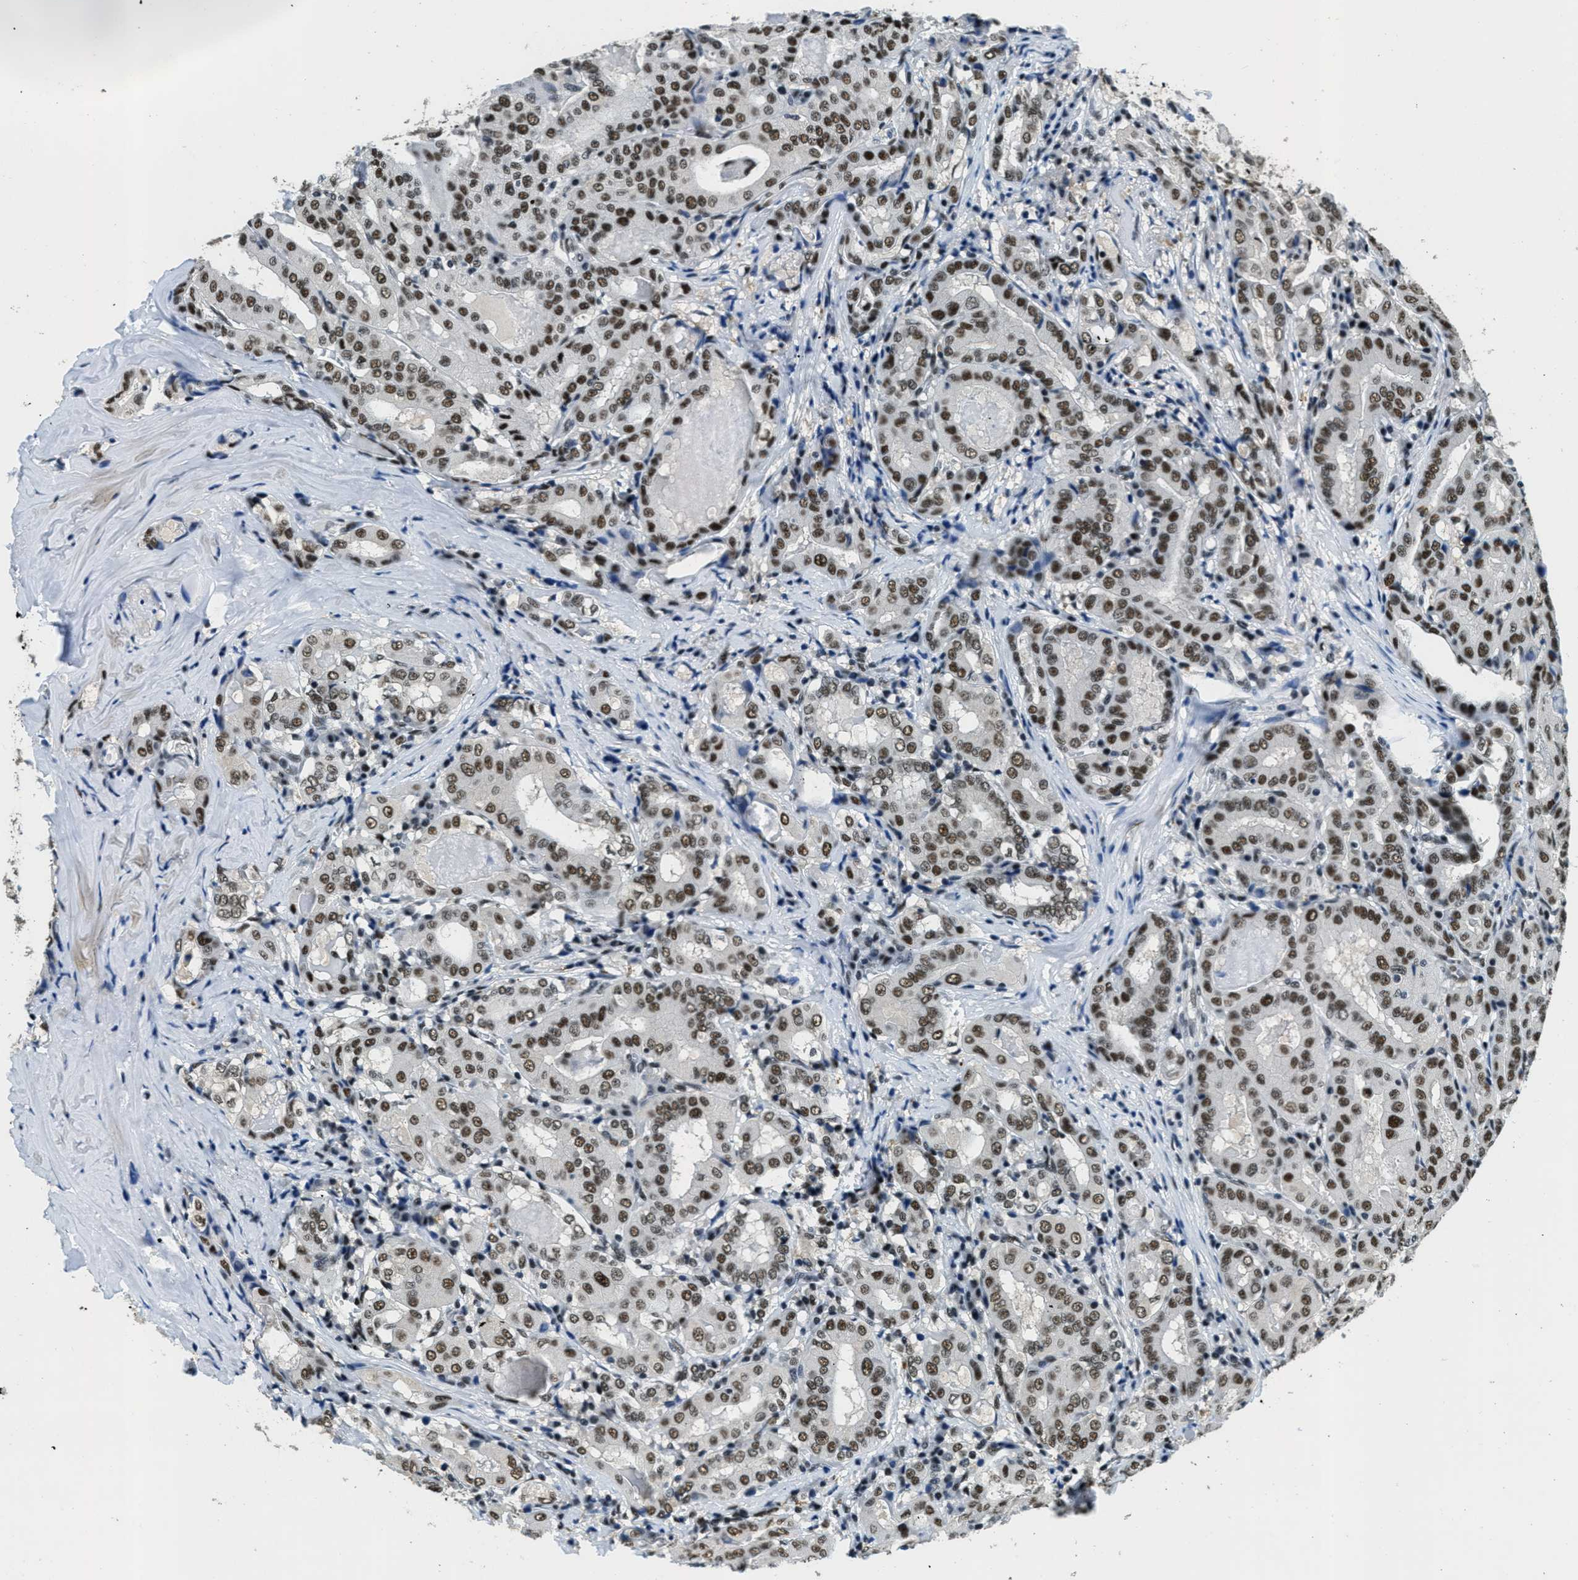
{"staining": {"intensity": "moderate", "quantity": ">75%", "location": "nuclear"}, "tissue": "thyroid cancer", "cell_type": "Tumor cells", "image_type": "cancer", "snomed": [{"axis": "morphology", "description": "Papillary adenocarcinoma, NOS"}, {"axis": "topography", "description": "Thyroid gland"}], "caption": "A brown stain shows moderate nuclear staining of a protein in thyroid cancer tumor cells.", "gene": "SSB", "patient": {"sex": "female", "age": 42}}